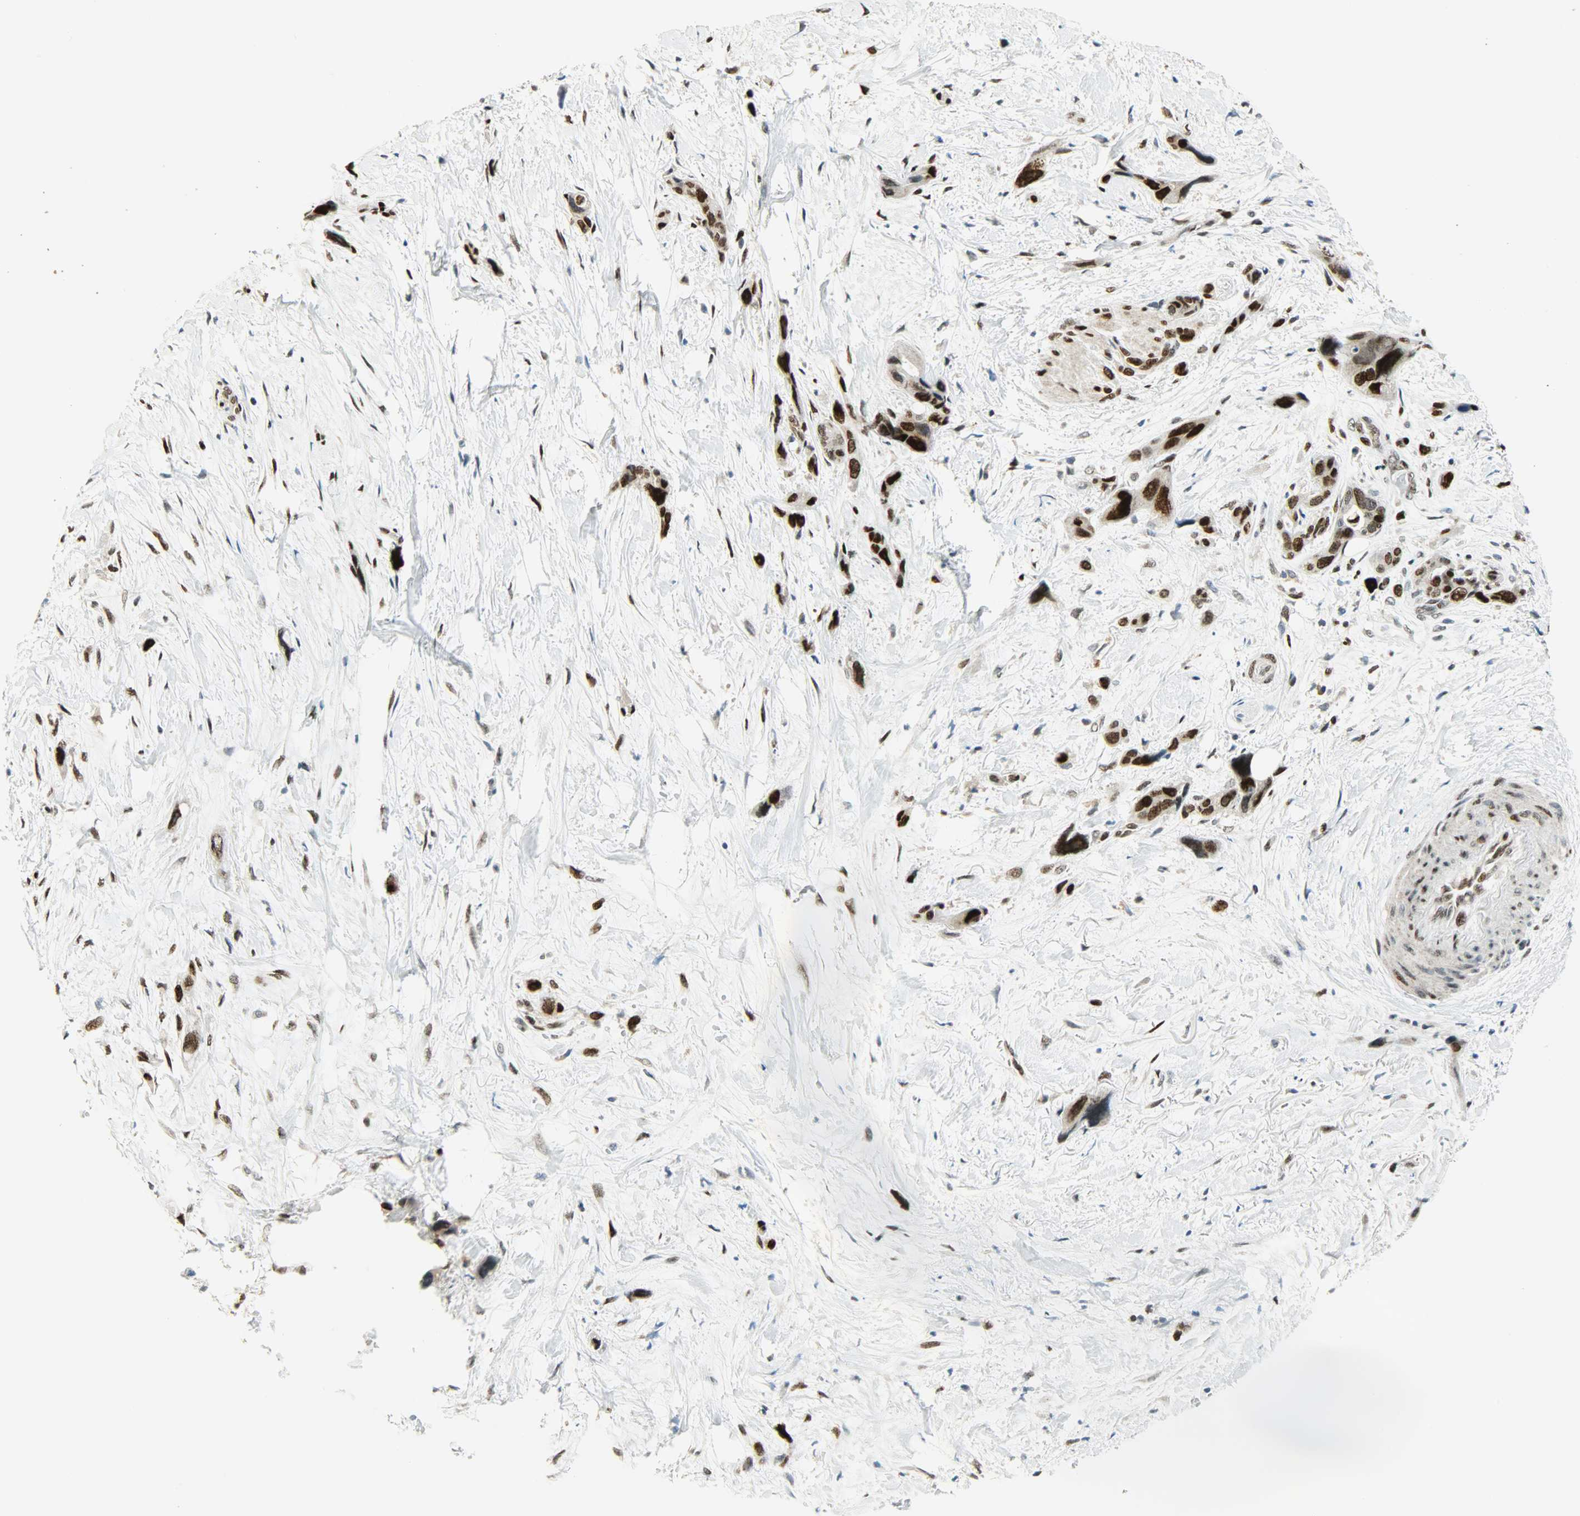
{"staining": {"intensity": "strong", "quantity": "25%-75%", "location": "nuclear"}, "tissue": "pancreatic cancer", "cell_type": "Tumor cells", "image_type": "cancer", "snomed": [{"axis": "morphology", "description": "Adenocarcinoma, NOS"}, {"axis": "topography", "description": "Pancreas"}], "caption": "Tumor cells reveal high levels of strong nuclear expression in approximately 25%-75% of cells in human pancreatic cancer.", "gene": "JUNB", "patient": {"sex": "male", "age": 46}}